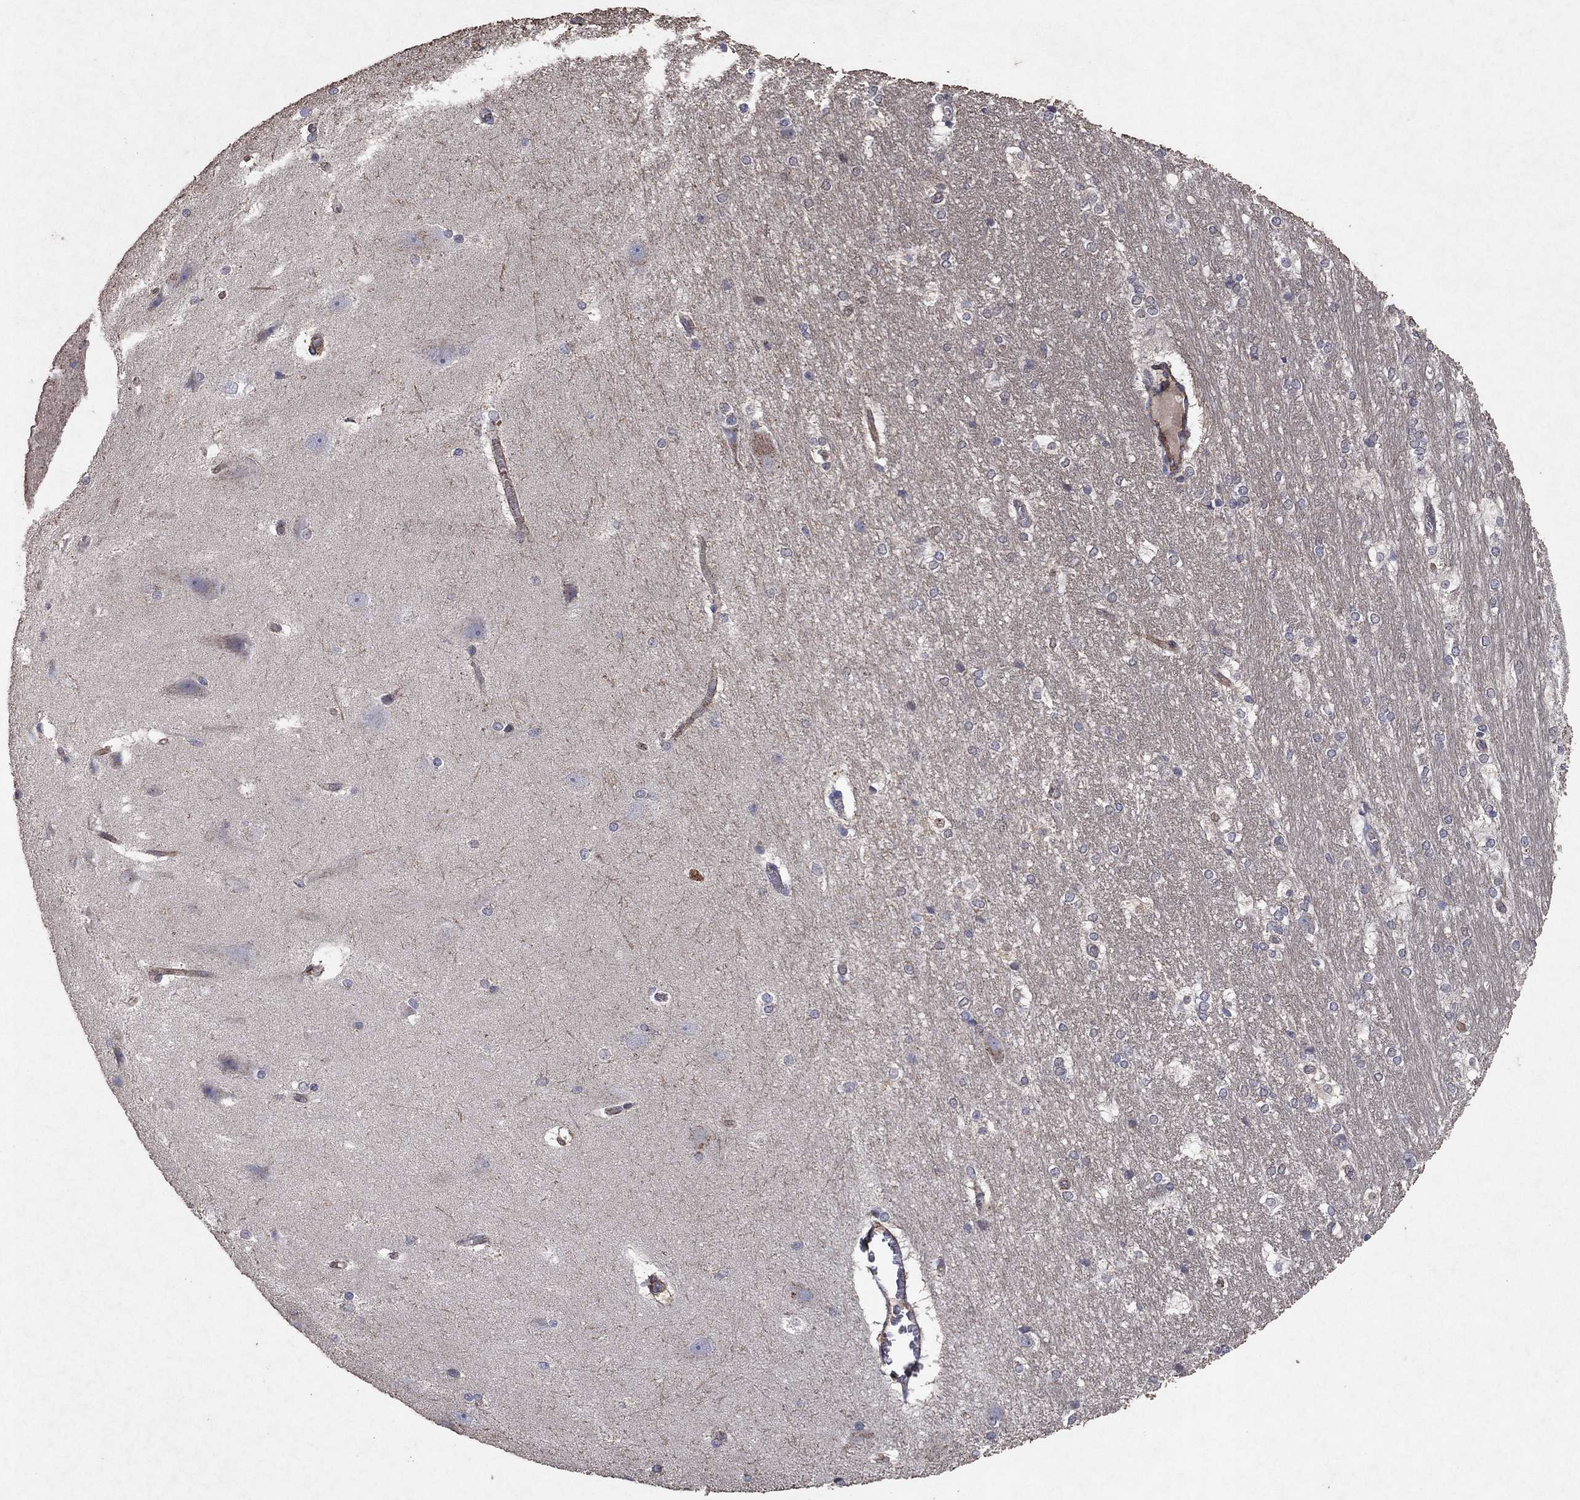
{"staining": {"intensity": "strong", "quantity": "<25%", "location": "cytoplasmic/membranous"}, "tissue": "hippocampus", "cell_type": "Glial cells", "image_type": "normal", "snomed": [{"axis": "morphology", "description": "Normal tissue, NOS"}, {"axis": "topography", "description": "Cerebral cortex"}, {"axis": "topography", "description": "Hippocampus"}], "caption": "This is an image of immunohistochemistry staining of benign hippocampus, which shows strong positivity in the cytoplasmic/membranous of glial cells.", "gene": "FRG1", "patient": {"sex": "female", "age": 19}}